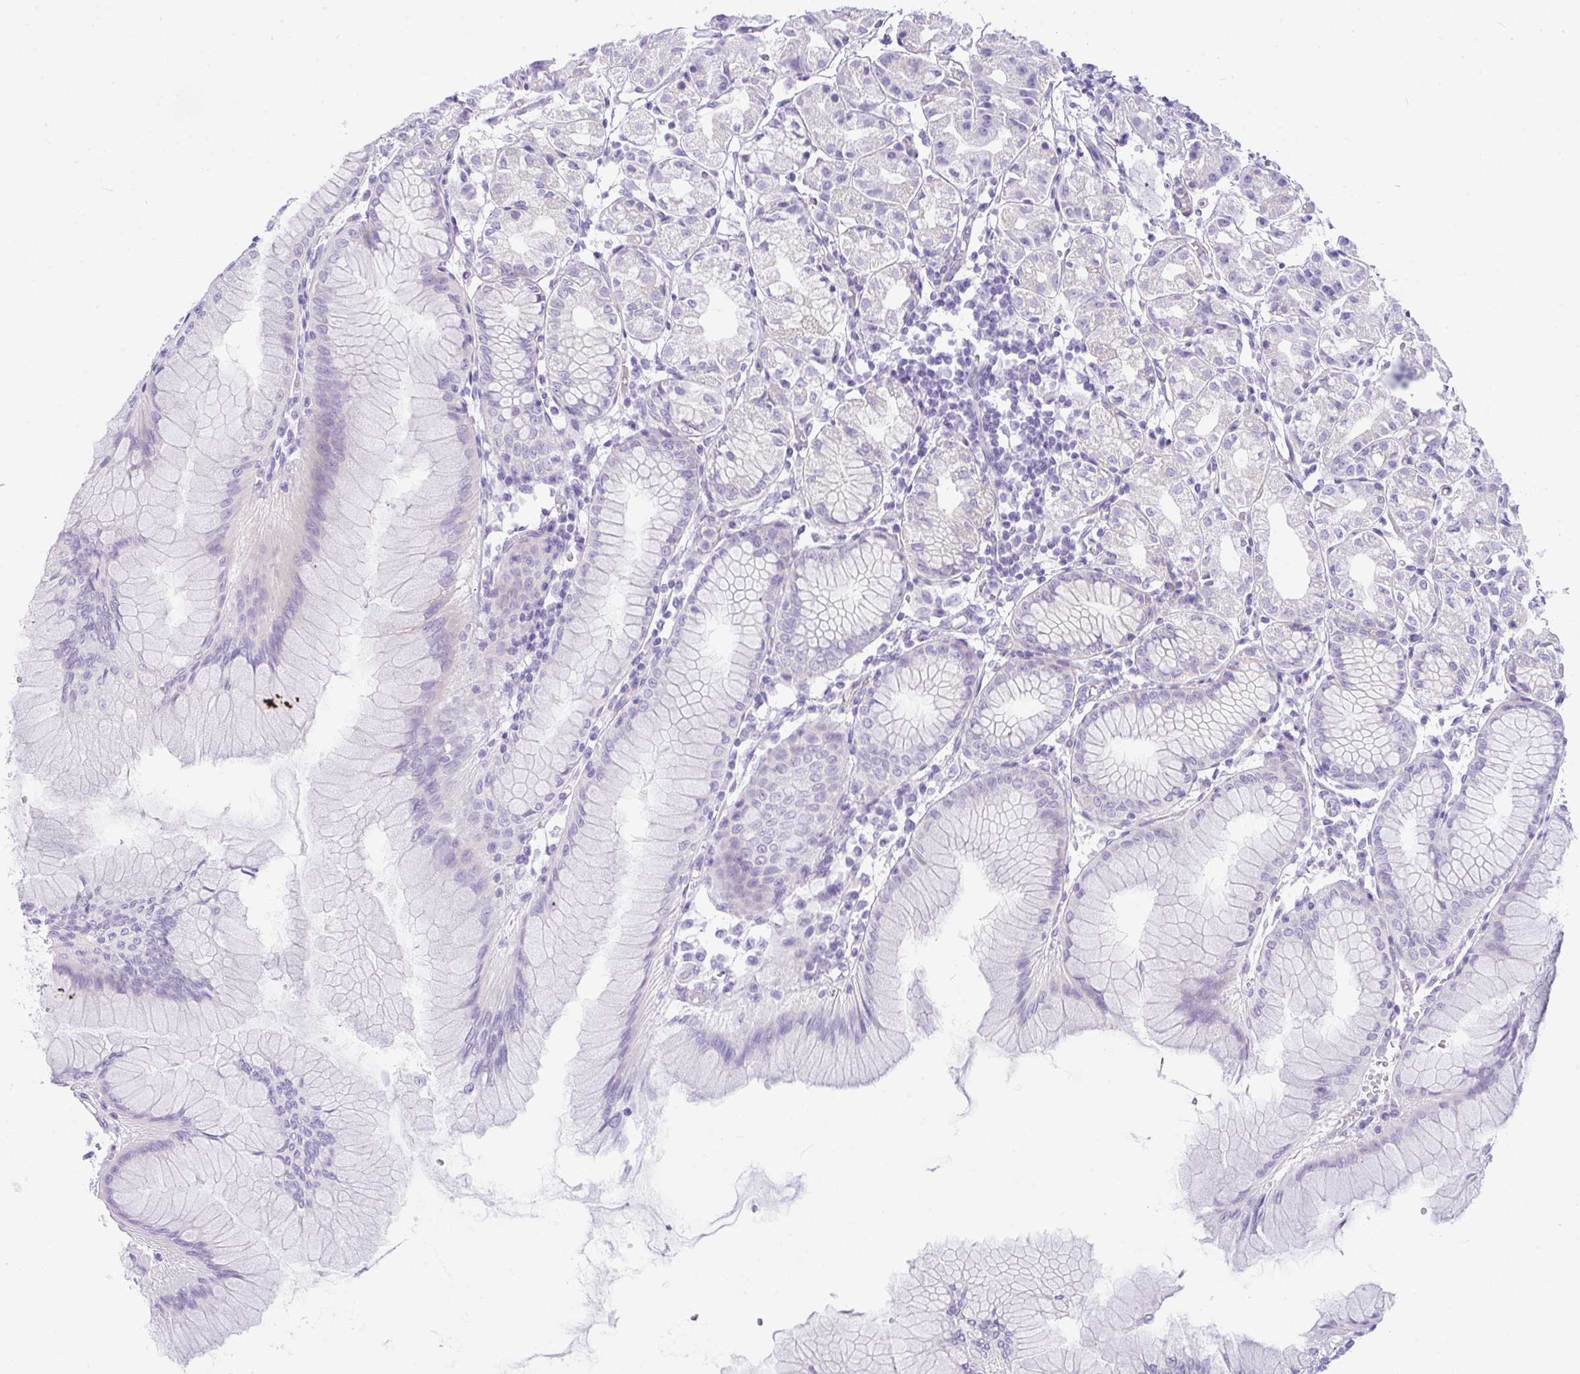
{"staining": {"intensity": "negative", "quantity": "none", "location": "none"}, "tissue": "stomach", "cell_type": "Glandular cells", "image_type": "normal", "snomed": [{"axis": "morphology", "description": "Normal tissue, NOS"}, {"axis": "topography", "description": "Stomach"}], "caption": "Histopathology image shows no significant protein positivity in glandular cells of benign stomach.", "gene": "RASL10A", "patient": {"sex": "female", "age": 57}}